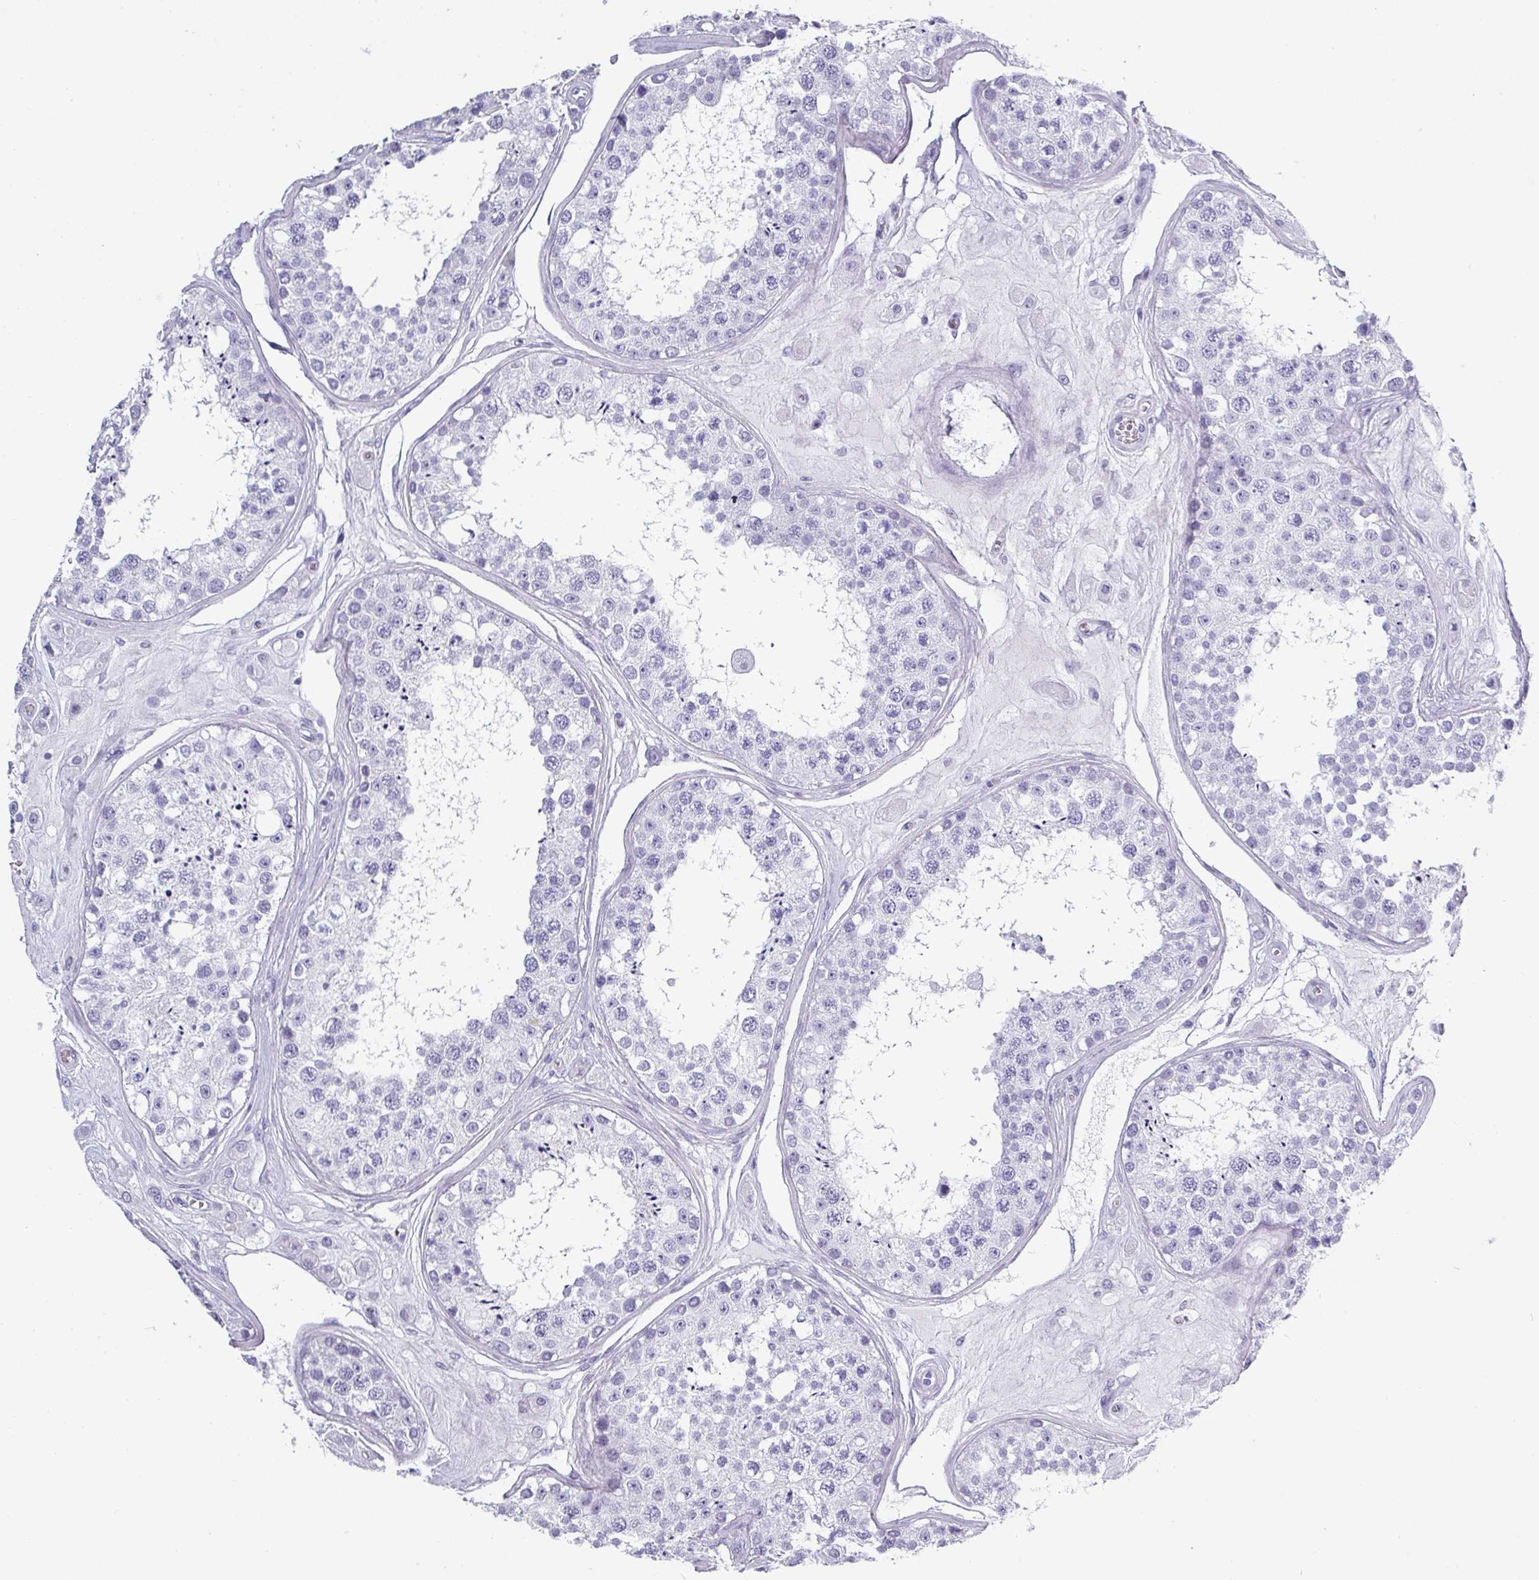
{"staining": {"intensity": "negative", "quantity": "none", "location": "none"}, "tissue": "testis", "cell_type": "Cells in seminiferous ducts", "image_type": "normal", "snomed": [{"axis": "morphology", "description": "Normal tissue, NOS"}, {"axis": "topography", "description": "Testis"}], "caption": "The immunohistochemistry histopathology image has no significant positivity in cells in seminiferous ducts of testis.", "gene": "CRYBB2", "patient": {"sex": "male", "age": 25}}